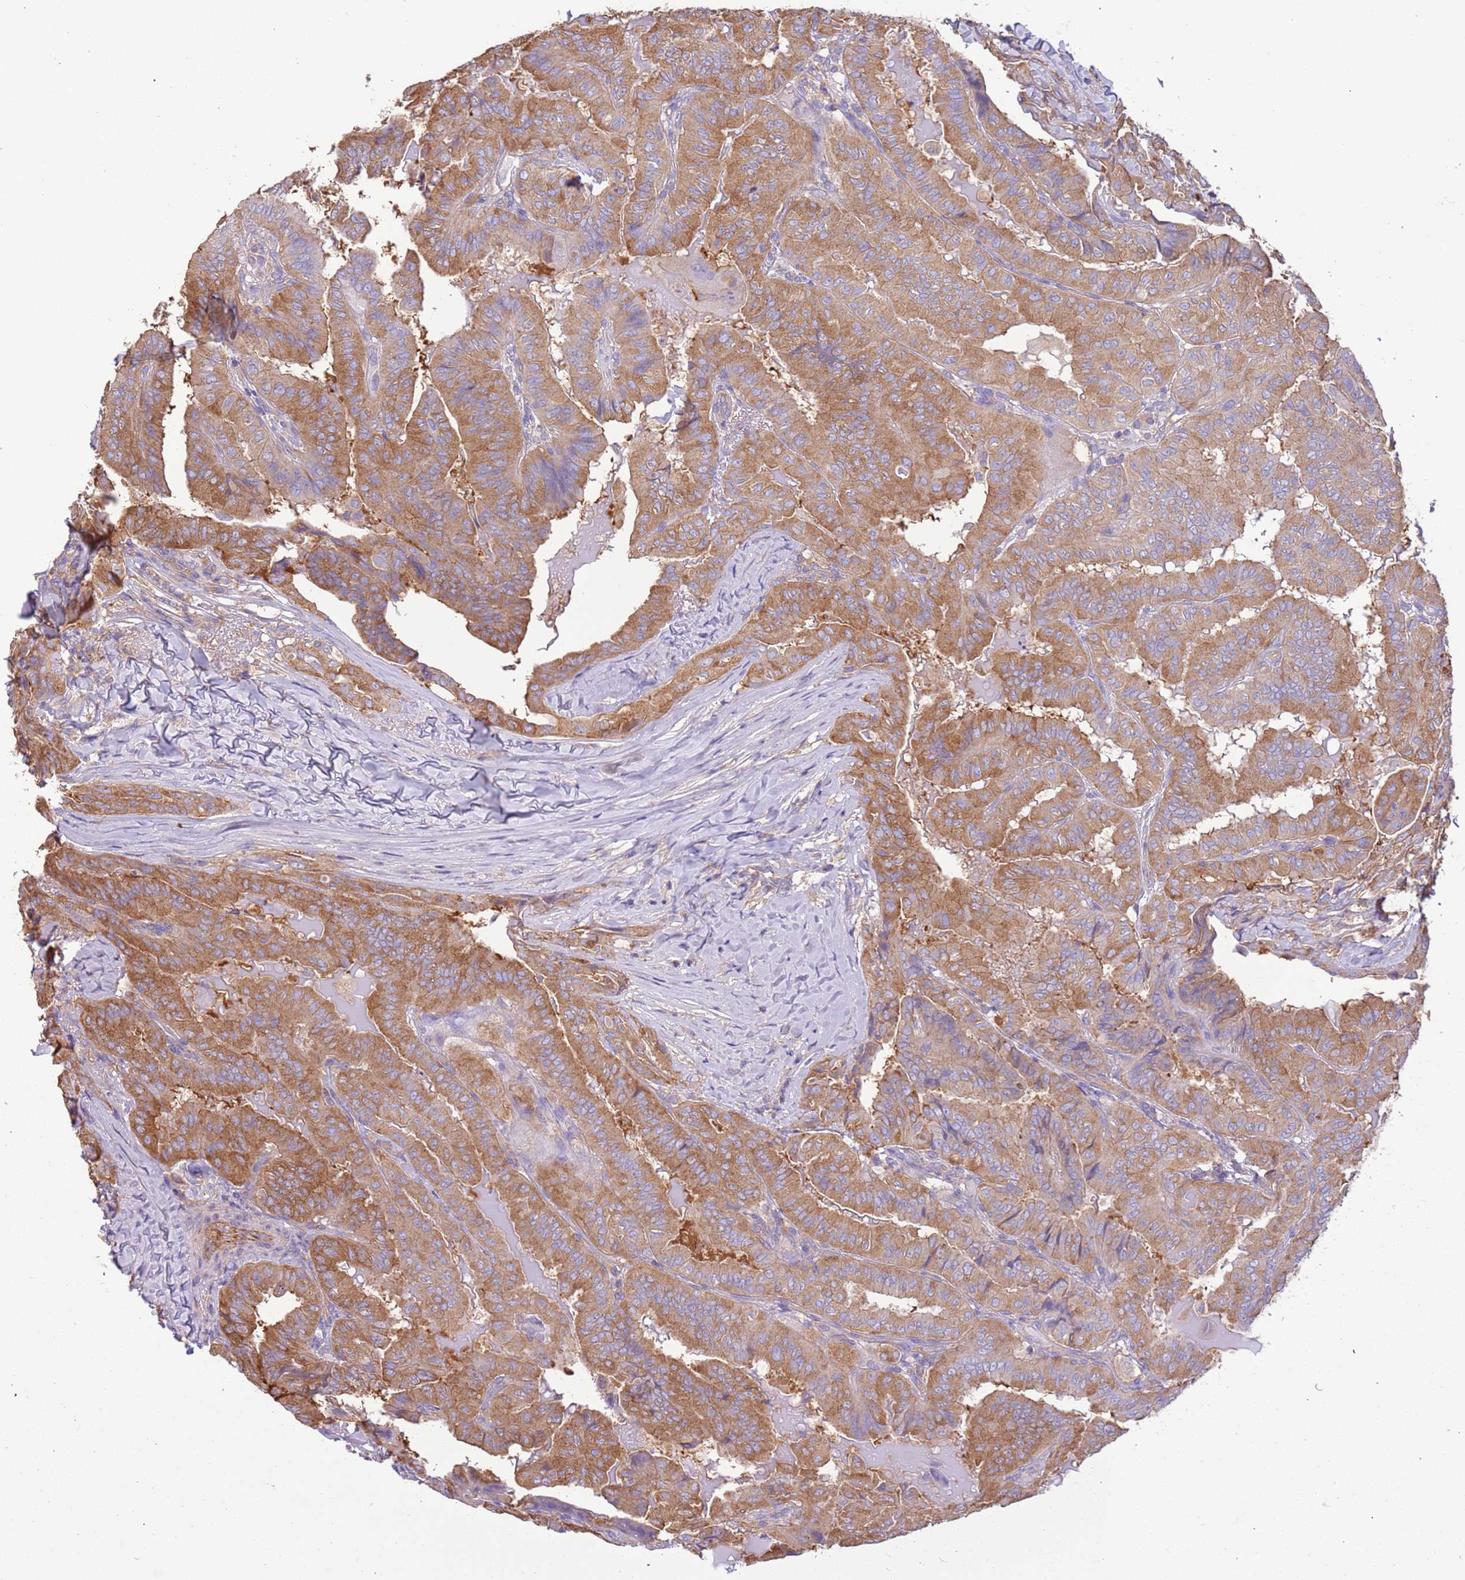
{"staining": {"intensity": "moderate", "quantity": ">75%", "location": "cytoplasmic/membranous"}, "tissue": "thyroid cancer", "cell_type": "Tumor cells", "image_type": "cancer", "snomed": [{"axis": "morphology", "description": "Papillary adenocarcinoma, NOS"}, {"axis": "topography", "description": "Thyroid gland"}], "caption": "Papillary adenocarcinoma (thyroid) stained with a protein marker demonstrates moderate staining in tumor cells.", "gene": "NAALADL1", "patient": {"sex": "female", "age": 68}}